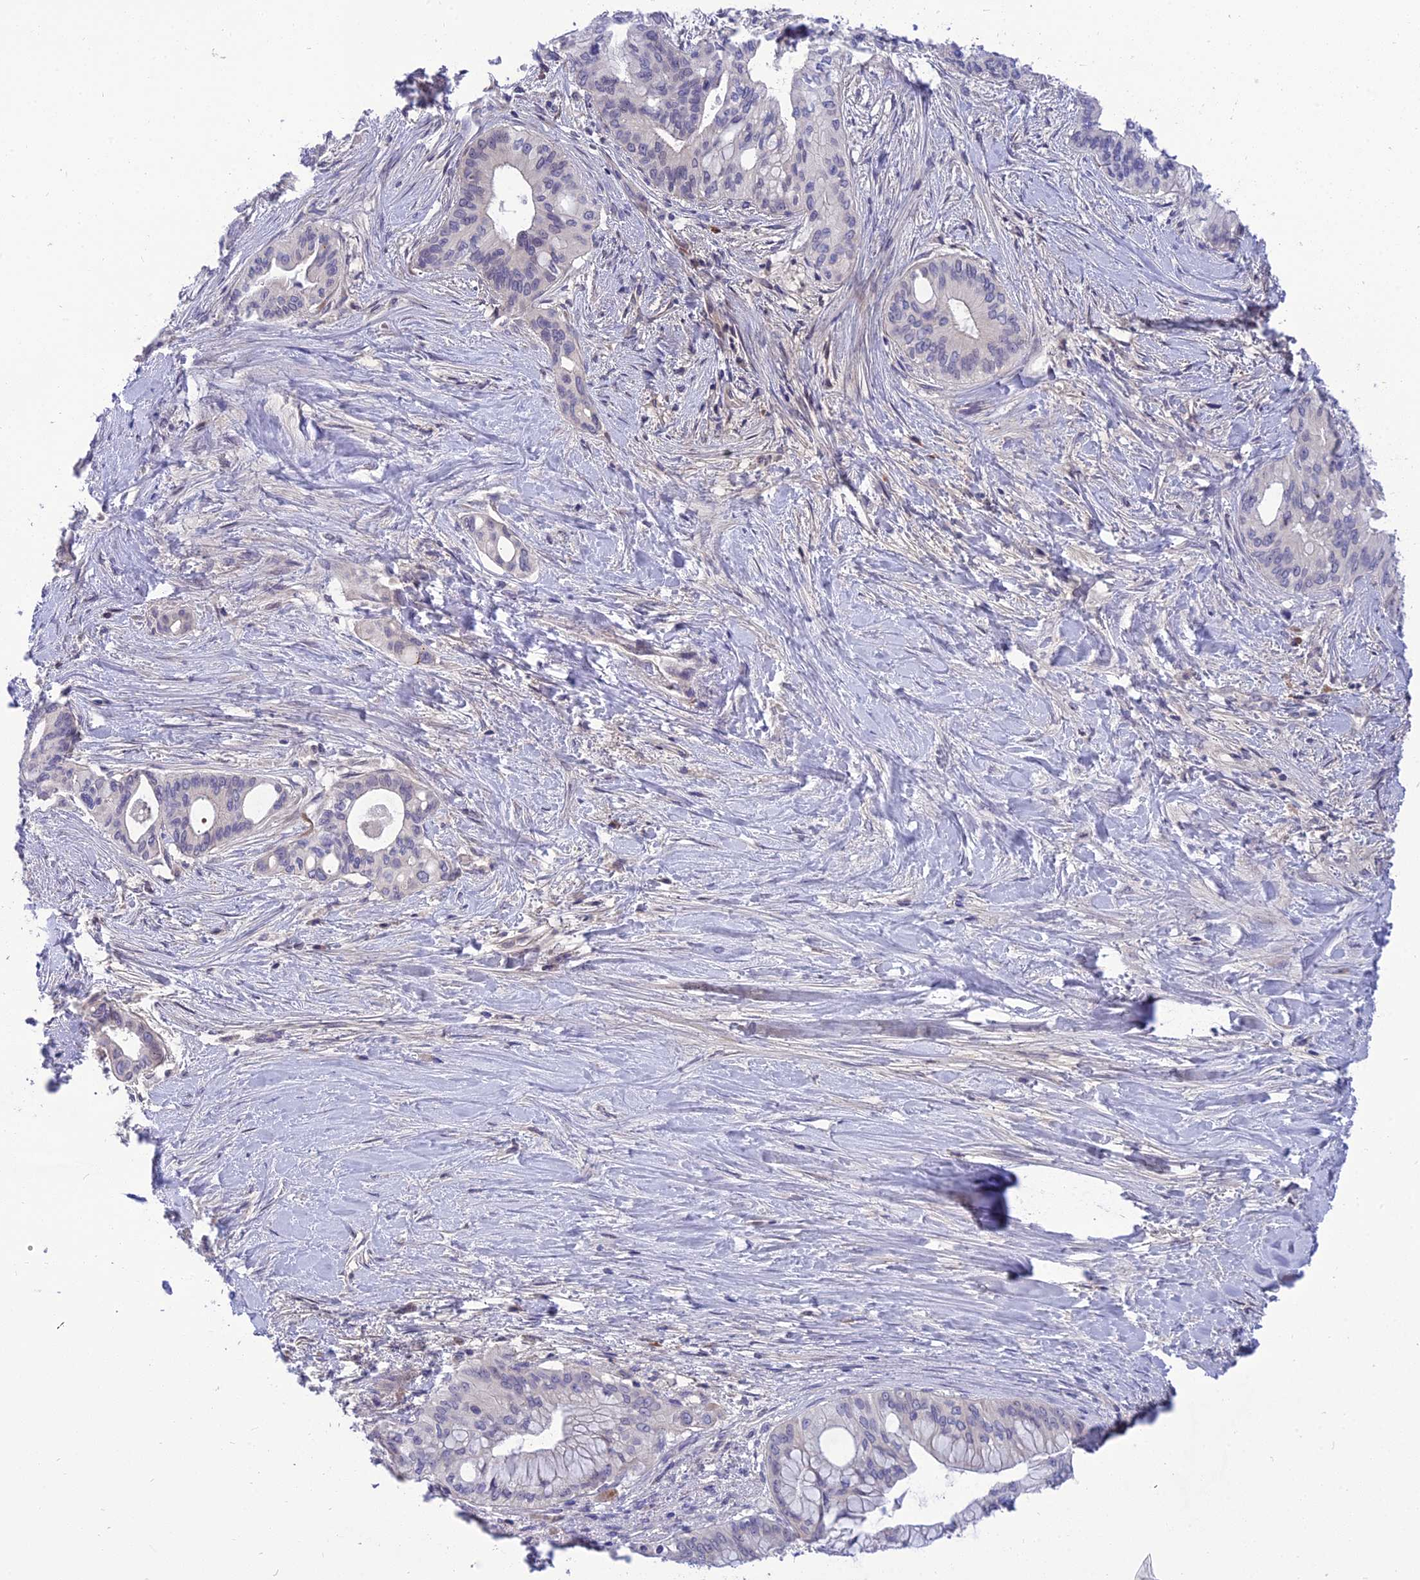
{"staining": {"intensity": "negative", "quantity": "none", "location": "none"}, "tissue": "pancreatic cancer", "cell_type": "Tumor cells", "image_type": "cancer", "snomed": [{"axis": "morphology", "description": "Adenocarcinoma, NOS"}, {"axis": "topography", "description": "Pancreas"}], "caption": "IHC micrograph of adenocarcinoma (pancreatic) stained for a protein (brown), which reveals no staining in tumor cells. The staining was performed using DAB (3,3'-diaminobenzidine) to visualize the protein expression in brown, while the nuclei were stained in blue with hematoxylin (Magnification: 20x).", "gene": "MBD3L1", "patient": {"sex": "male", "age": 46}}